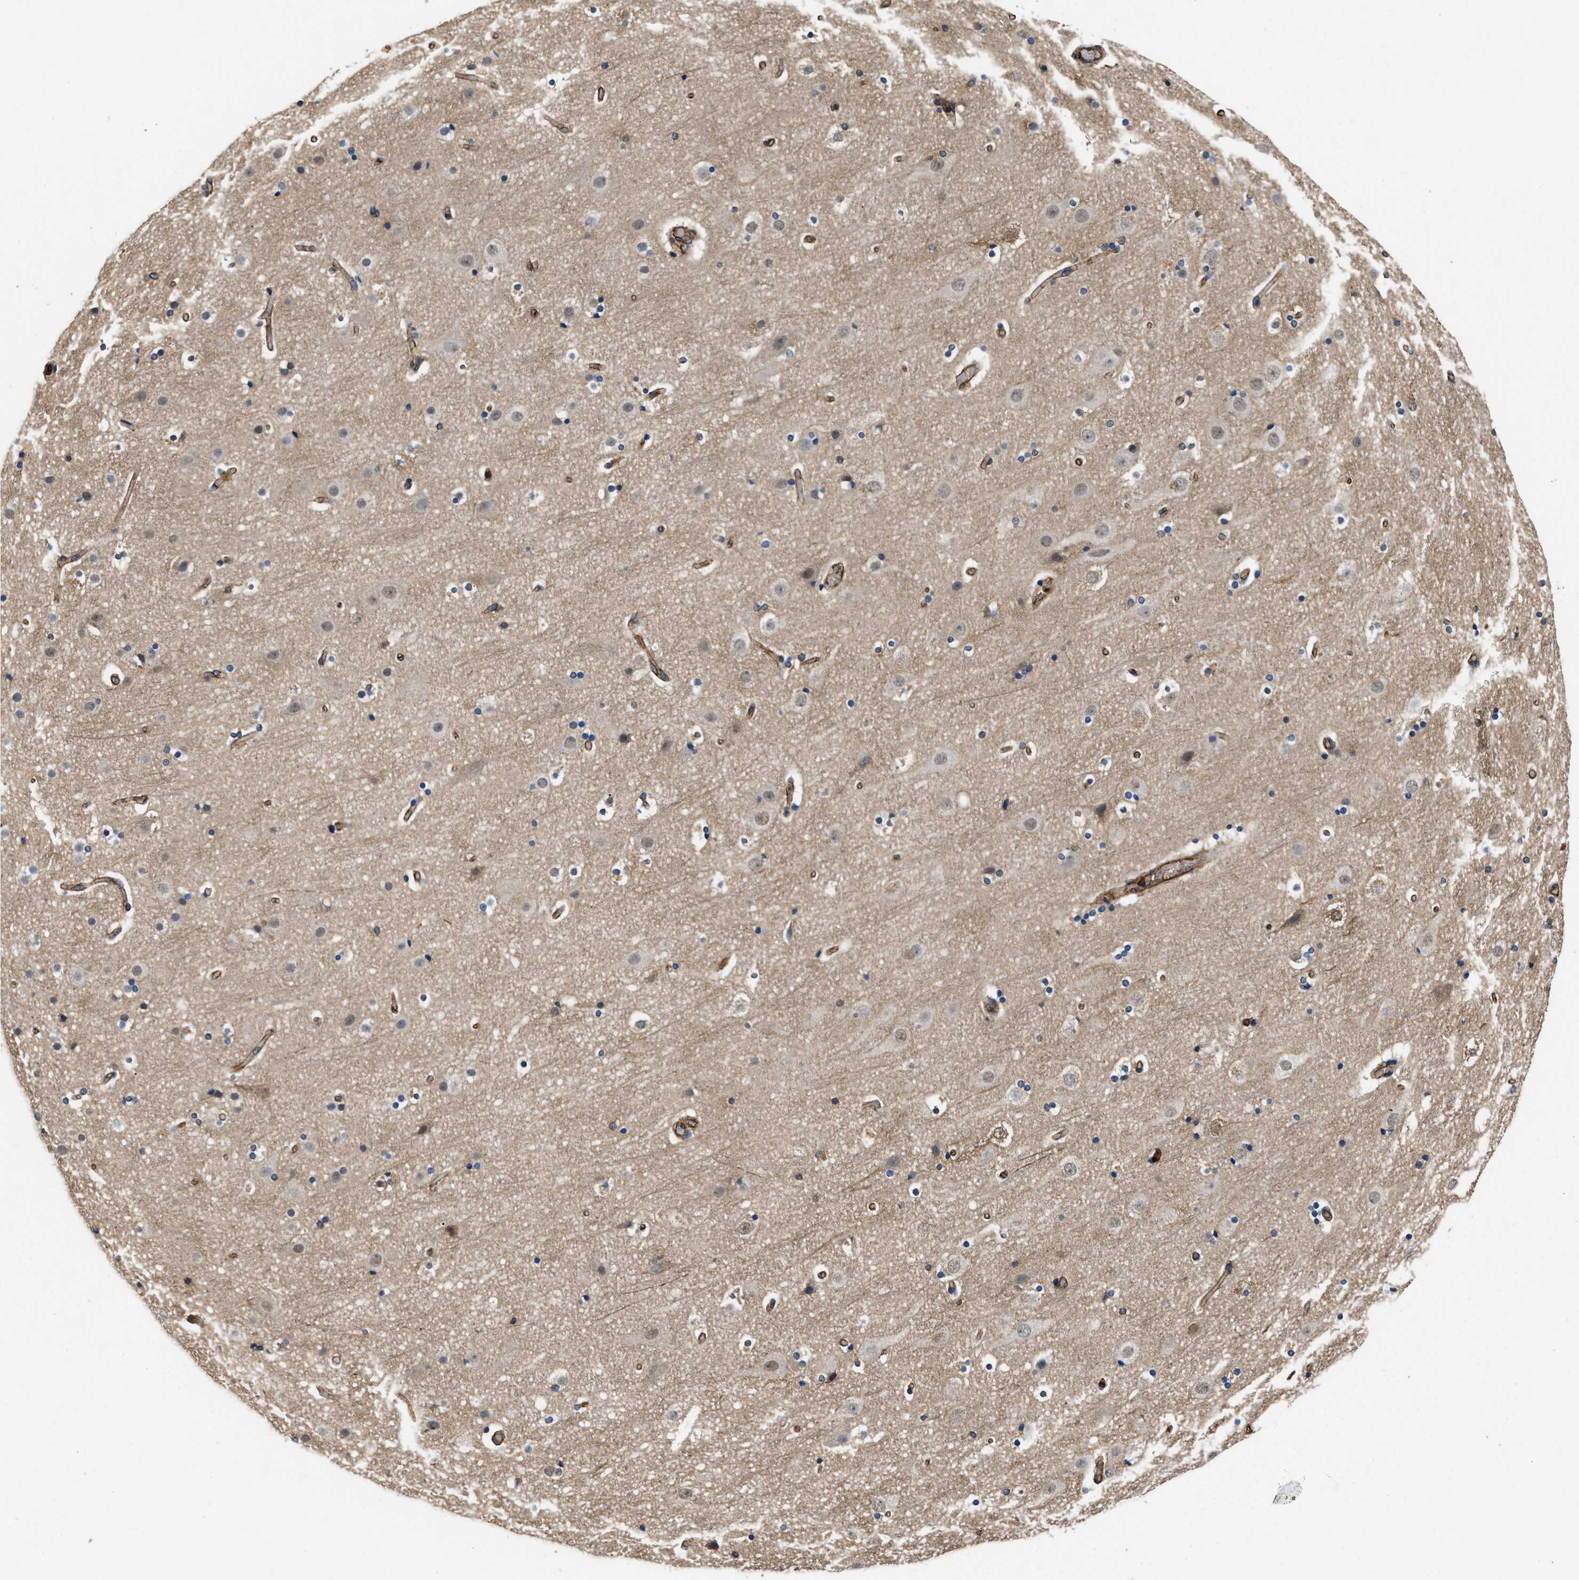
{"staining": {"intensity": "strong", "quantity": ">75%", "location": "cytoplasmic/membranous"}, "tissue": "cerebral cortex", "cell_type": "Endothelial cells", "image_type": "normal", "snomed": [{"axis": "morphology", "description": "Normal tissue, NOS"}, {"axis": "topography", "description": "Cerebral cortex"}], "caption": "This is a micrograph of immunohistochemistry staining of unremarkable cerebral cortex, which shows strong staining in the cytoplasmic/membranous of endothelial cells.", "gene": "LINGO2", "patient": {"sex": "male", "age": 57}}